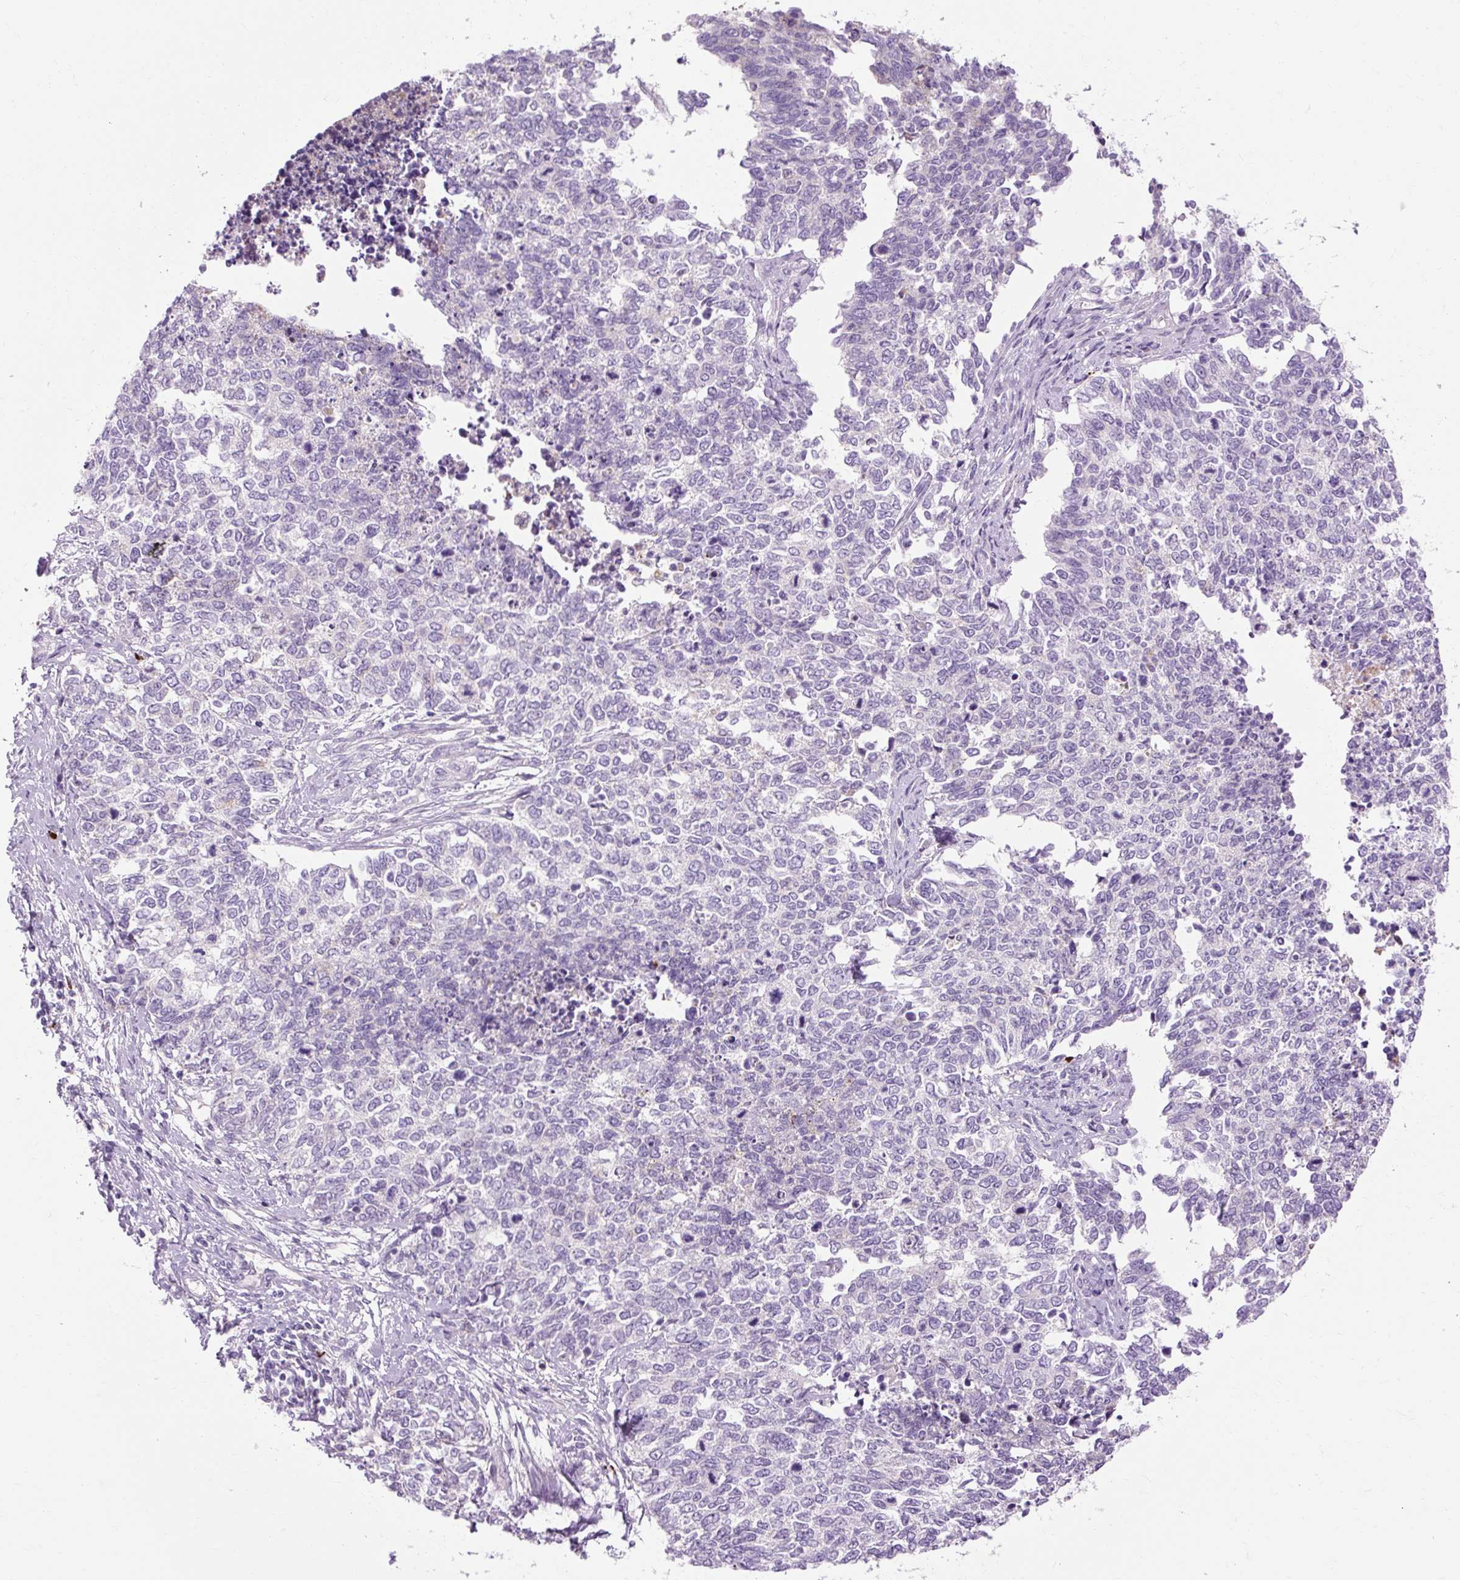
{"staining": {"intensity": "negative", "quantity": "none", "location": "none"}, "tissue": "cervical cancer", "cell_type": "Tumor cells", "image_type": "cancer", "snomed": [{"axis": "morphology", "description": "Squamous cell carcinoma, NOS"}, {"axis": "topography", "description": "Cervix"}], "caption": "Tumor cells show no significant protein expression in squamous cell carcinoma (cervical). (Brightfield microscopy of DAB (3,3'-diaminobenzidine) IHC at high magnification).", "gene": "ARRDC2", "patient": {"sex": "female", "age": 63}}